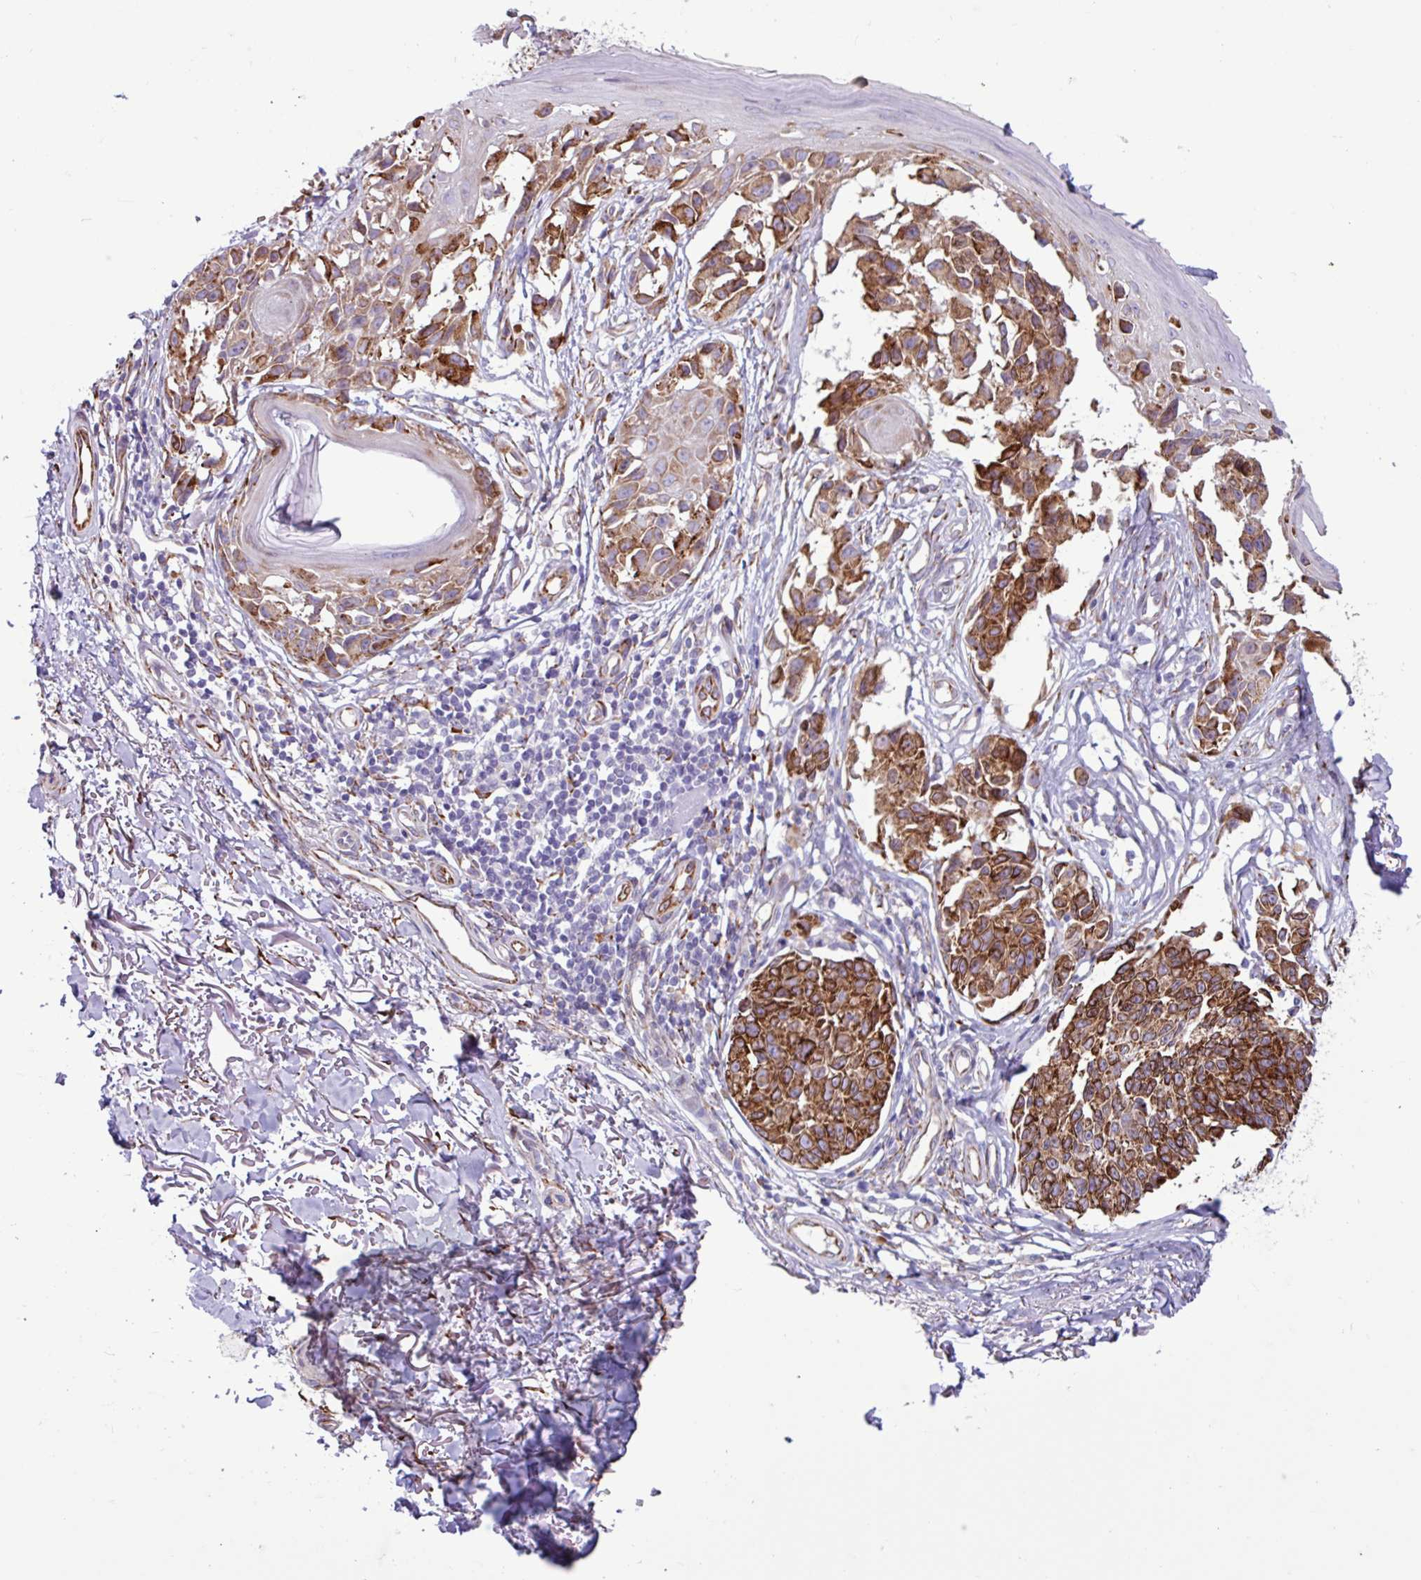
{"staining": {"intensity": "strong", "quantity": "25%-75%", "location": "cytoplasmic/membranous"}, "tissue": "melanoma", "cell_type": "Tumor cells", "image_type": "cancer", "snomed": [{"axis": "morphology", "description": "Malignant melanoma, NOS"}, {"axis": "topography", "description": "Skin"}], "caption": "The image displays a brown stain indicating the presence of a protein in the cytoplasmic/membranous of tumor cells in malignant melanoma.", "gene": "PPP1R35", "patient": {"sex": "male", "age": 73}}